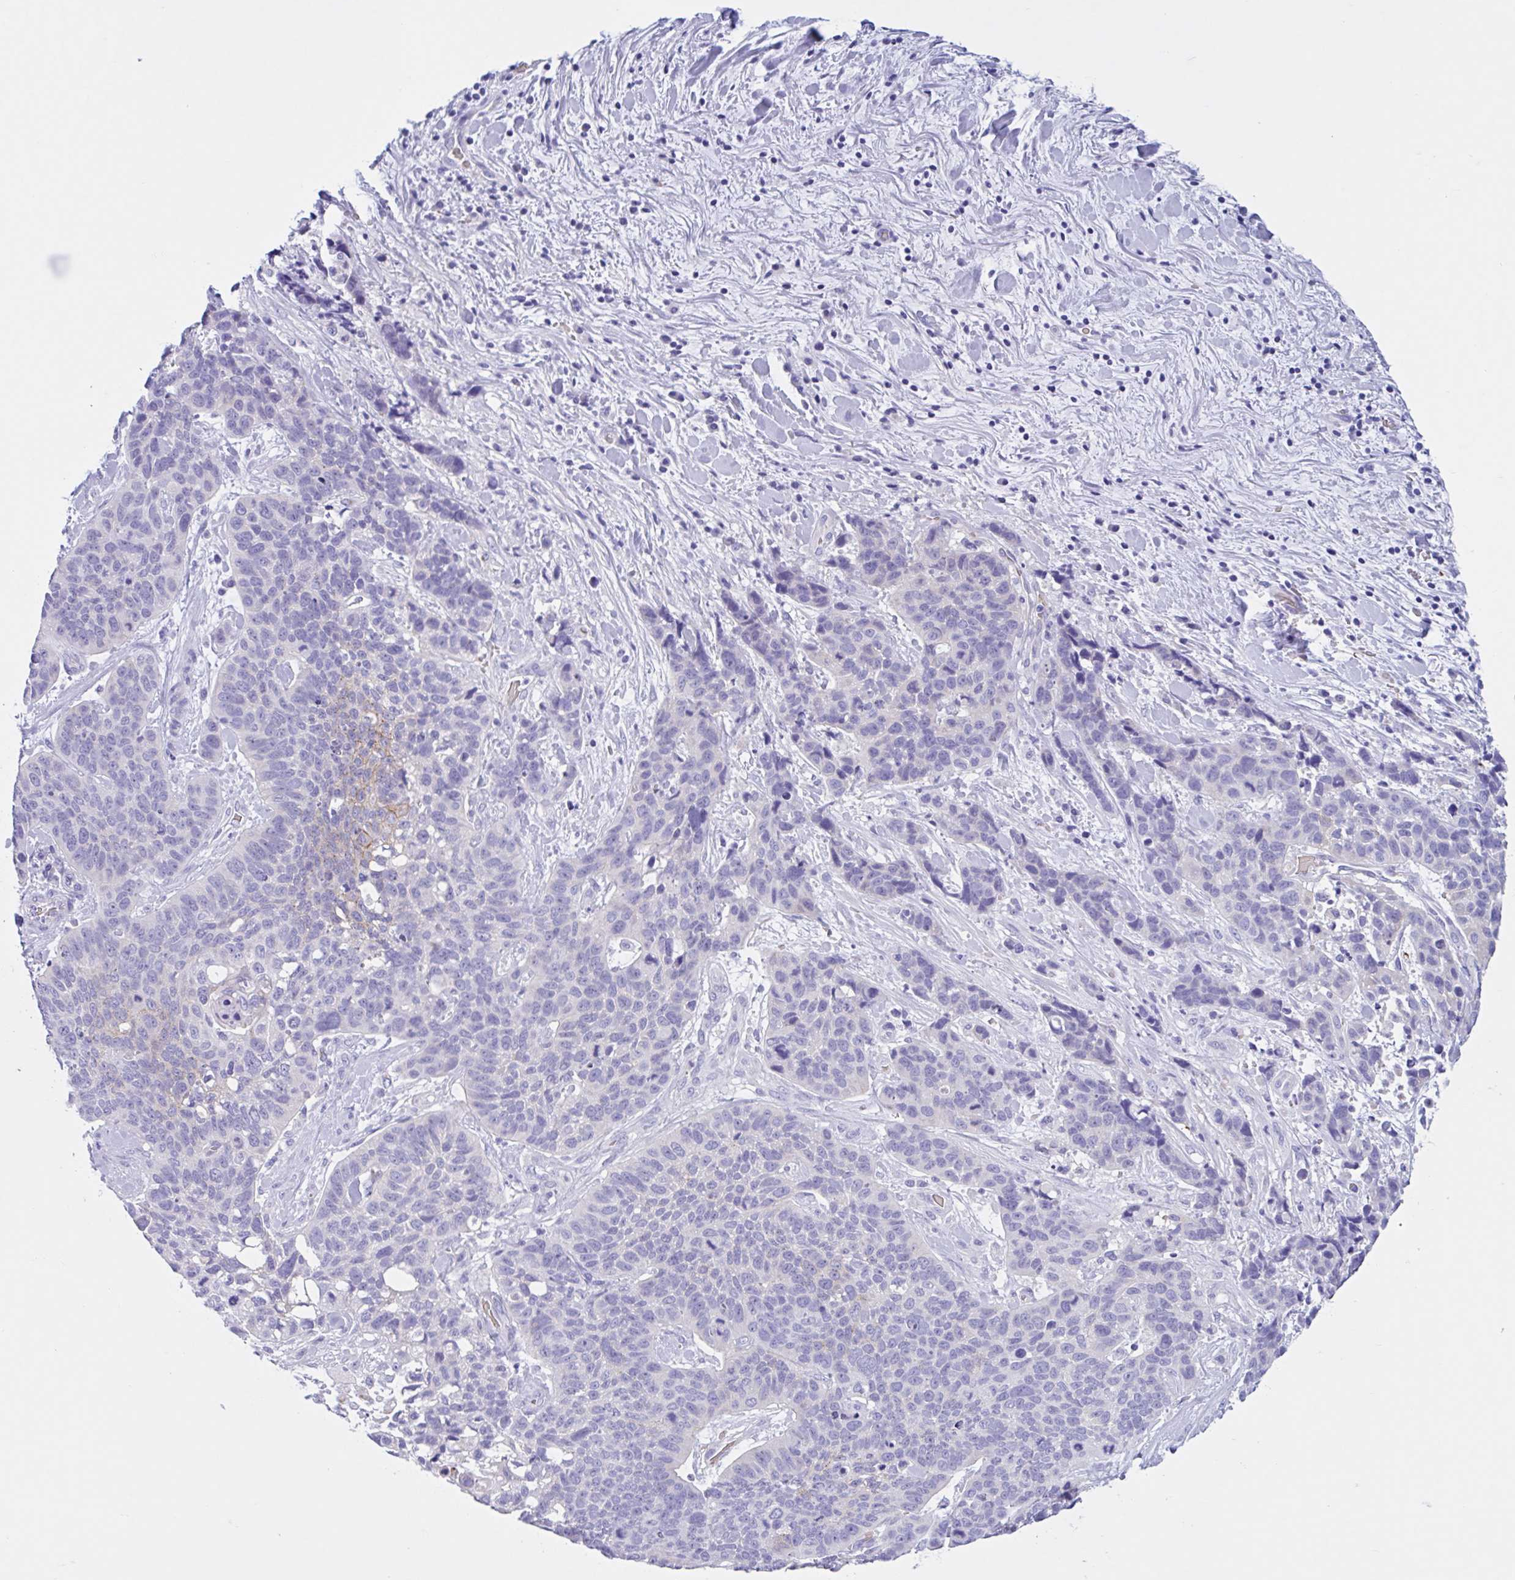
{"staining": {"intensity": "weak", "quantity": "<25%", "location": "cytoplasmic/membranous"}, "tissue": "lung cancer", "cell_type": "Tumor cells", "image_type": "cancer", "snomed": [{"axis": "morphology", "description": "Squamous cell carcinoma, NOS"}, {"axis": "topography", "description": "Lung"}], "caption": "This is an immunohistochemistry (IHC) image of lung cancer. There is no expression in tumor cells.", "gene": "TMEM79", "patient": {"sex": "male", "age": 62}}